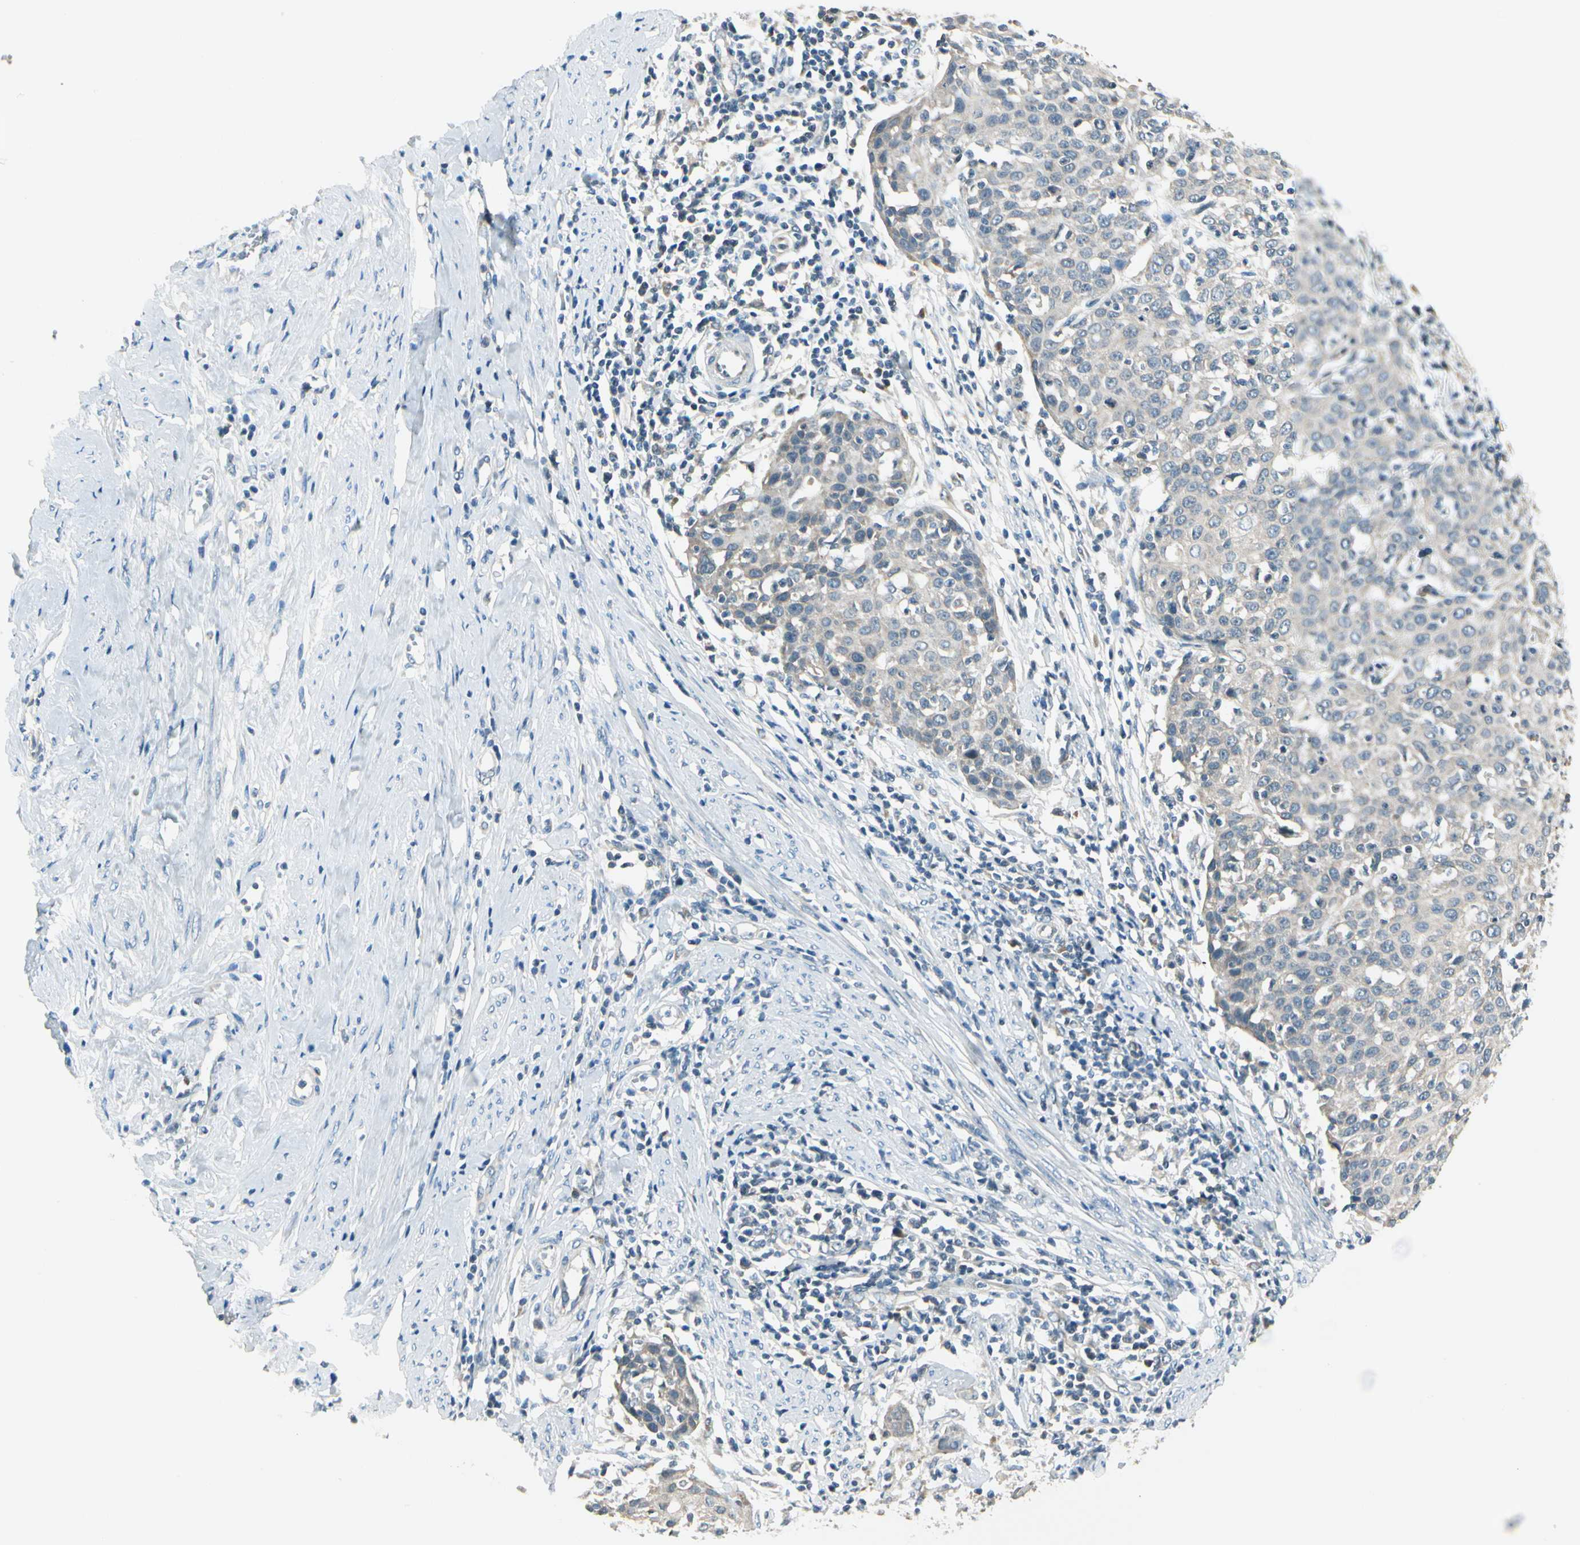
{"staining": {"intensity": "negative", "quantity": "none", "location": "none"}, "tissue": "cervical cancer", "cell_type": "Tumor cells", "image_type": "cancer", "snomed": [{"axis": "morphology", "description": "Squamous cell carcinoma, NOS"}, {"axis": "topography", "description": "Cervix"}], "caption": "High magnification brightfield microscopy of cervical squamous cell carcinoma stained with DAB (3,3'-diaminobenzidine) (brown) and counterstained with hematoxylin (blue): tumor cells show no significant positivity.", "gene": "BNIP1", "patient": {"sex": "female", "age": 38}}